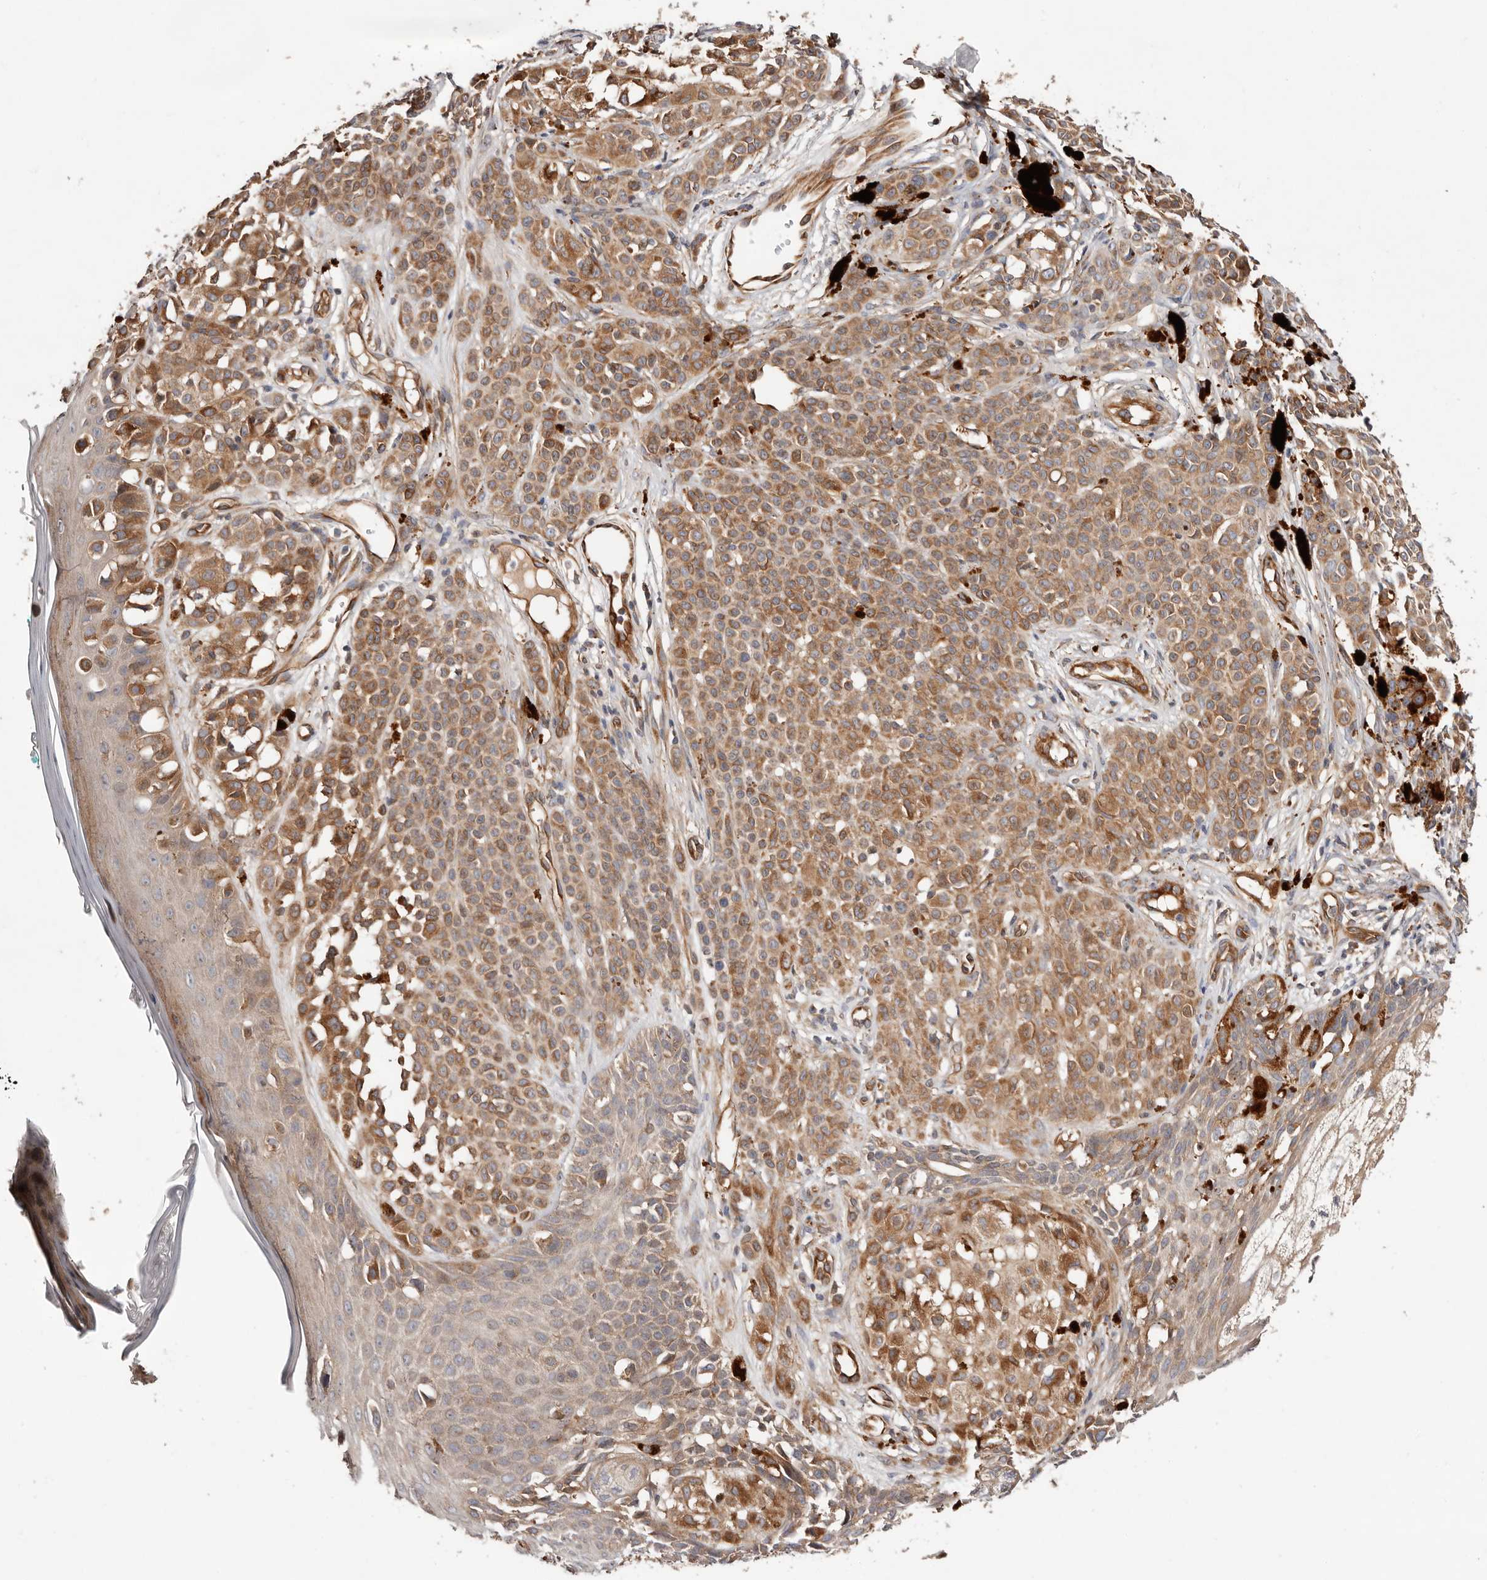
{"staining": {"intensity": "moderate", "quantity": ">75%", "location": "cytoplasmic/membranous"}, "tissue": "melanoma", "cell_type": "Tumor cells", "image_type": "cancer", "snomed": [{"axis": "morphology", "description": "Malignant melanoma, NOS"}, {"axis": "topography", "description": "Skin of leg"}], "caption": "Moderate cytoplasmic/membranous staining is present in about >75% of tumor cells in malignant melanoma. The staining was performed using DAB to visualize the protein expression in brown, while the nuclei were stained in blue with hematoxylin (Magnification: 20x).", "gene": "MACF1", "patient": {"sex": "female", "age": 72}}